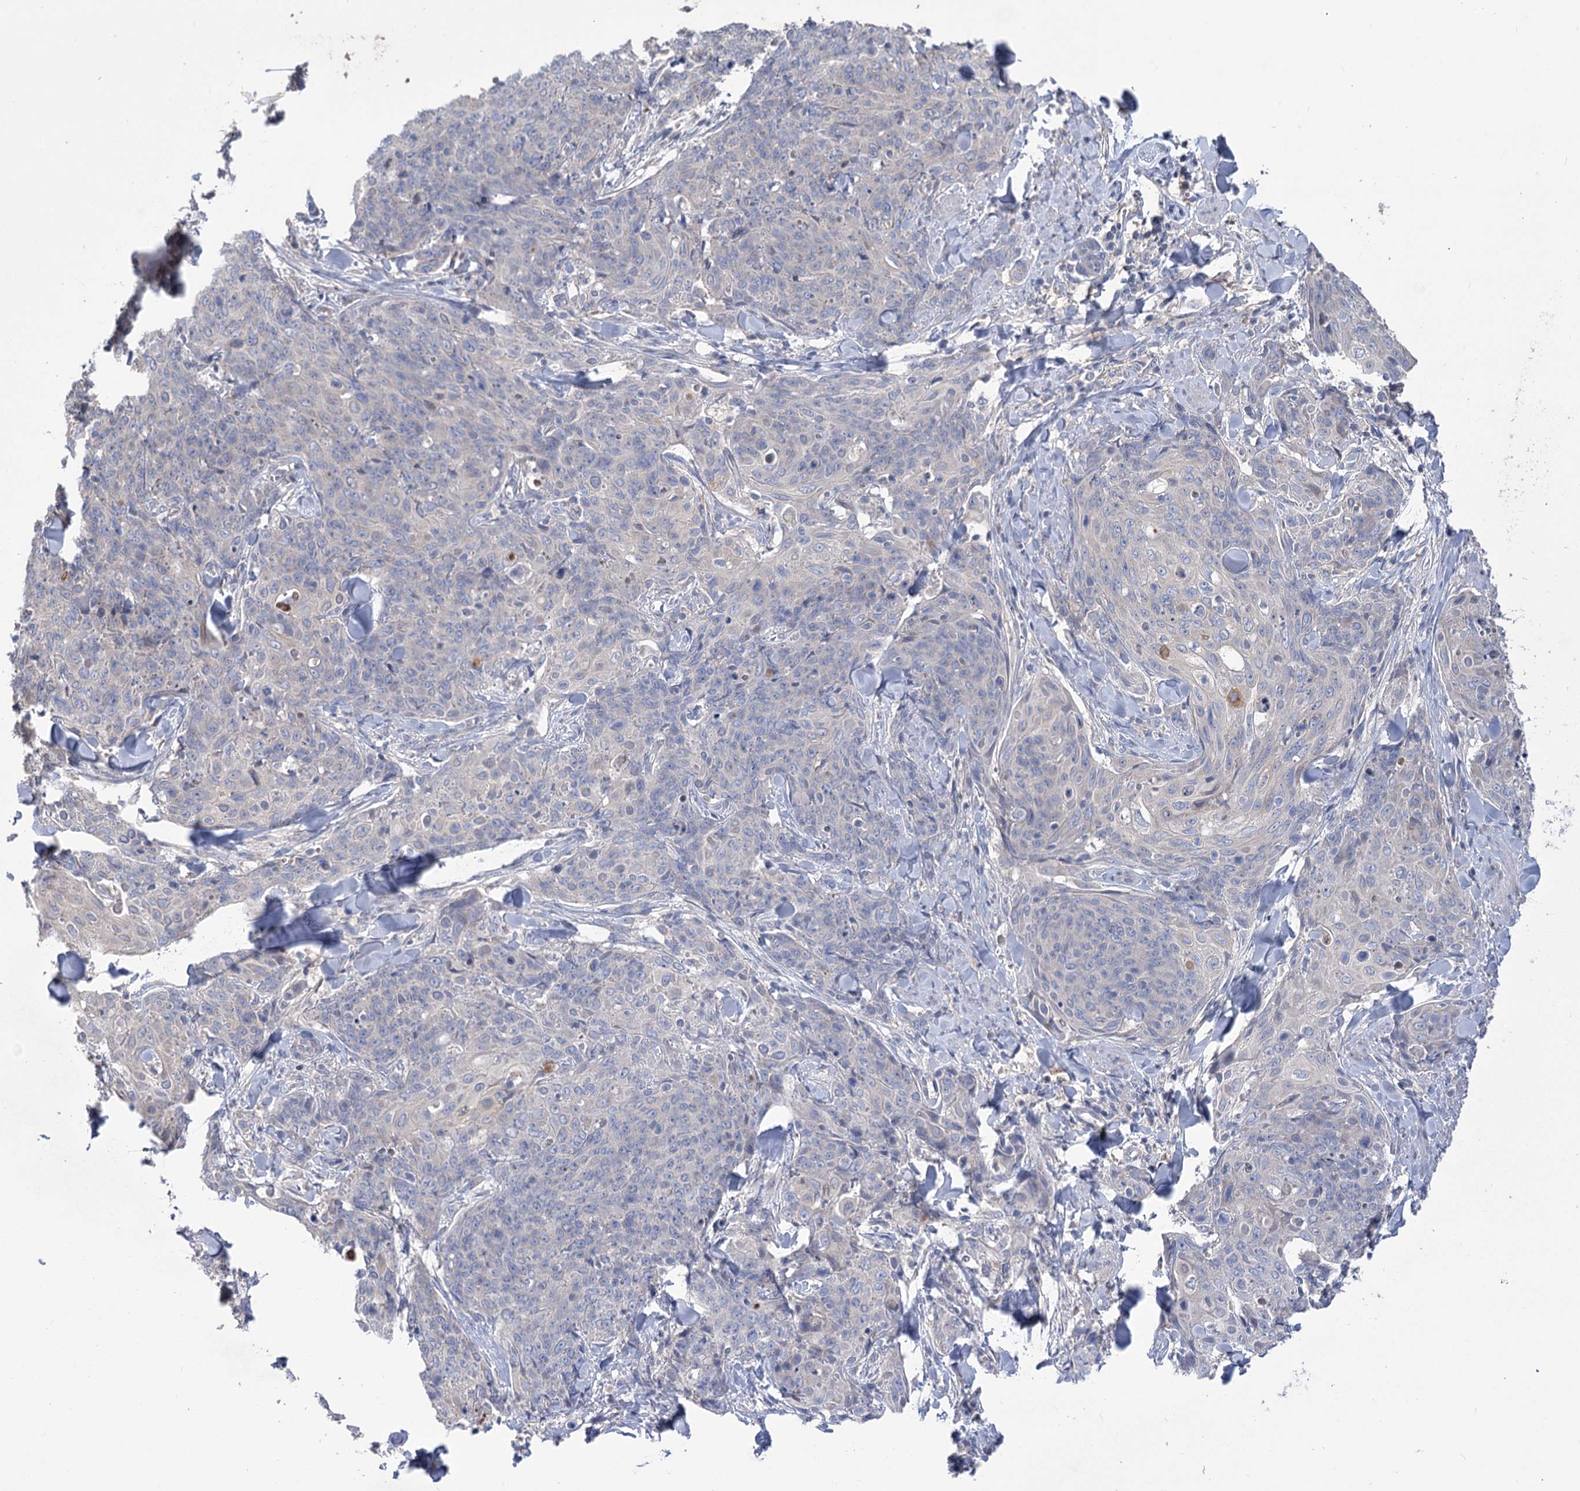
{"staining": {"intensity": "negative", "quantity": "none", "location": "none"}, "tissue": "skin cancer", "cell_type": "Tumor cells", "image_type": "cancer", "snomed": [{"axis": "morphology", "description": "Squamous cell carcinoma, NOS"}, {"axis": "topography", "description": "Skin"}, {"axis": "topography", "description": "Vulva"}], "caption": "Tumor cells show no significant staining in skin cancer. The staining was performed using DAB to visualize the protein expression in brown, while the nuclei were stained in blue with hematoxylin (Magnification: 20x).", "gene": "PBLD", "patient": {"sex": "female", "age": 85}}